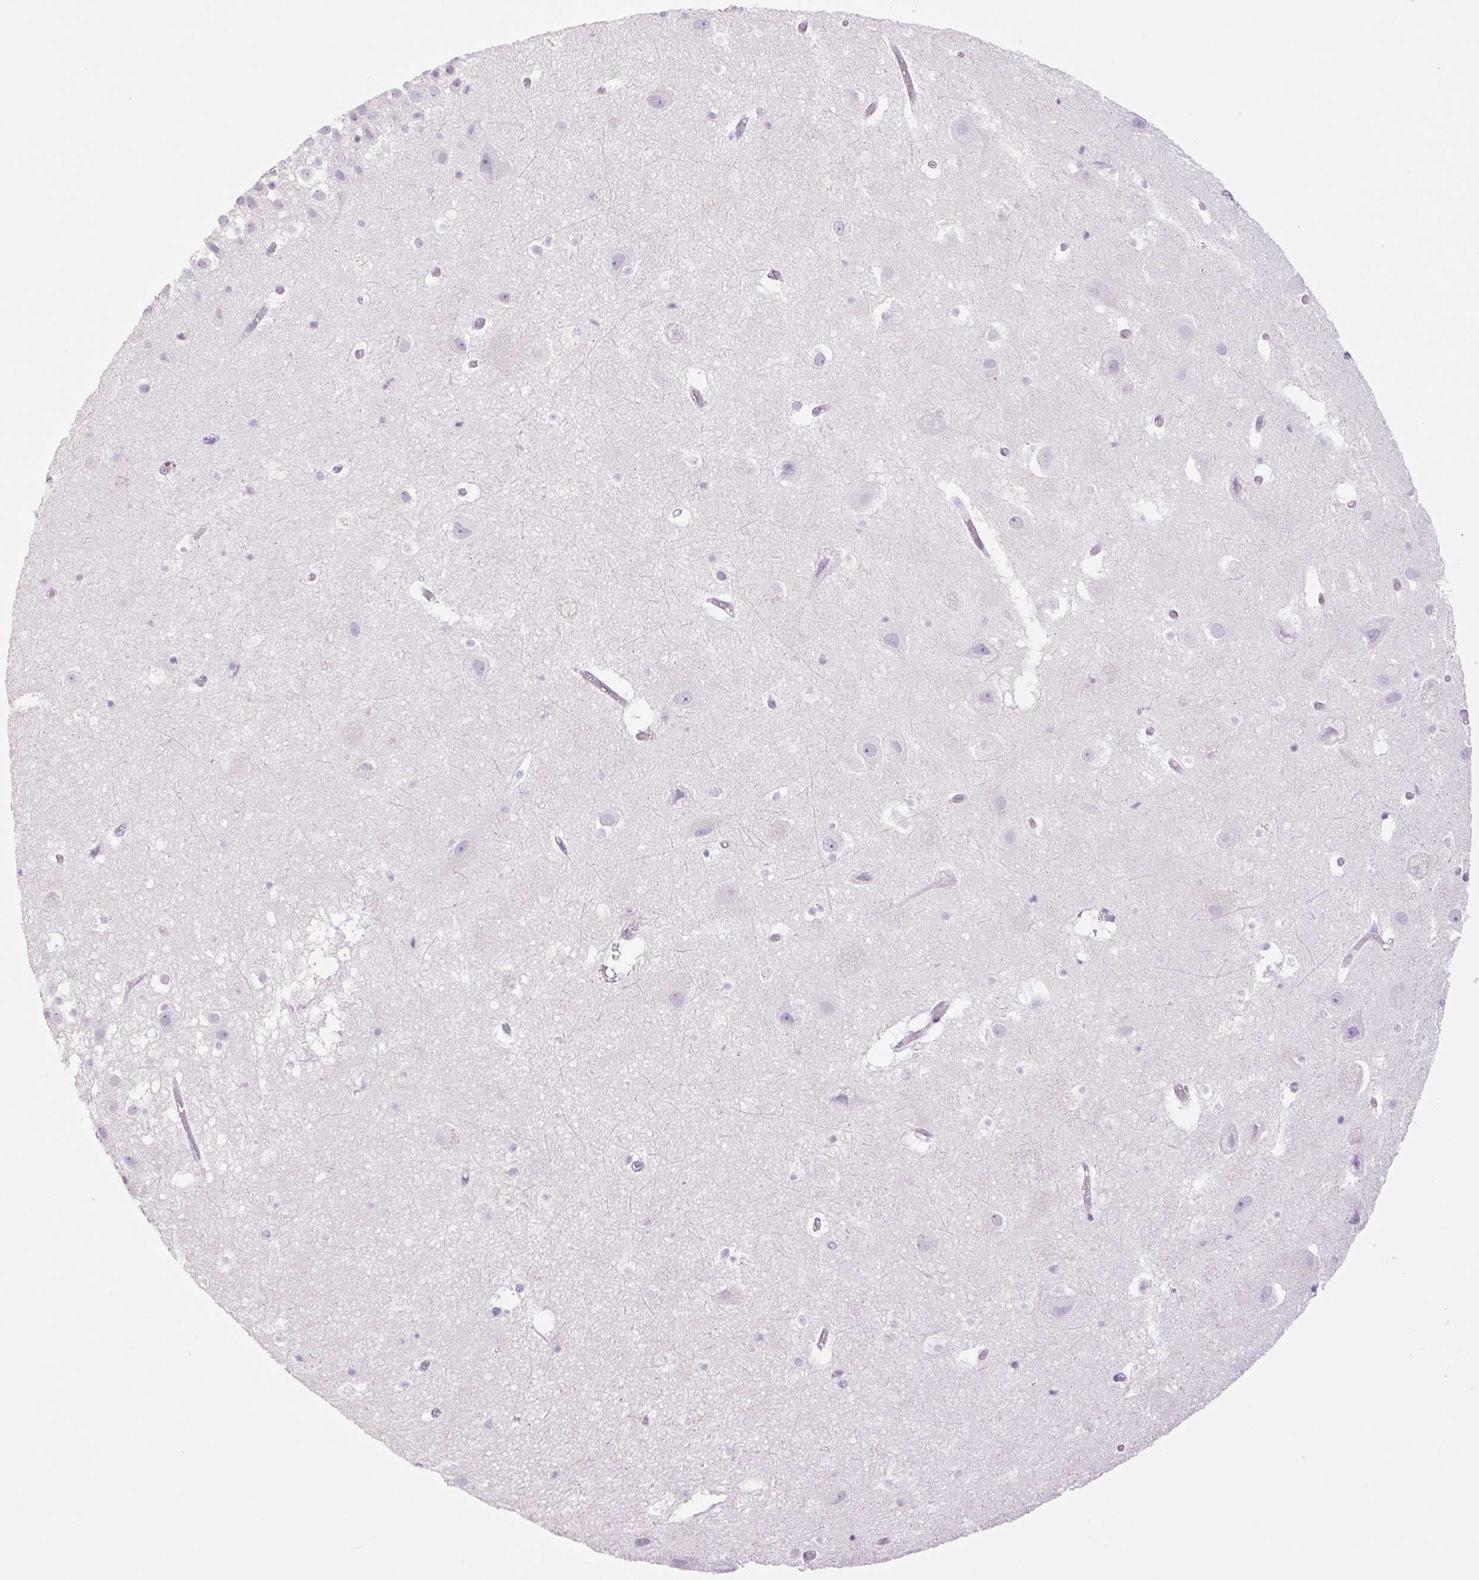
{"staining": {"intensity": "negative", "quantity": "none", "location": "none"}, "tissue": "hippocampus", "cell_type": "Glial cells", "image_type": "normal", "snomed": [{"axis": "morphology", "description": "Normal tissue, NOS"}, {"axis": "topography", "description": "Hippocampus"}], "caption": "Glial cells show no significant protein staining in normal hippocampus. (Brightfield microscopy of DAB immunohistochemistry at high magnification).", "gene": "SP140L", "patient": {"sex": "female", "age": 52}}